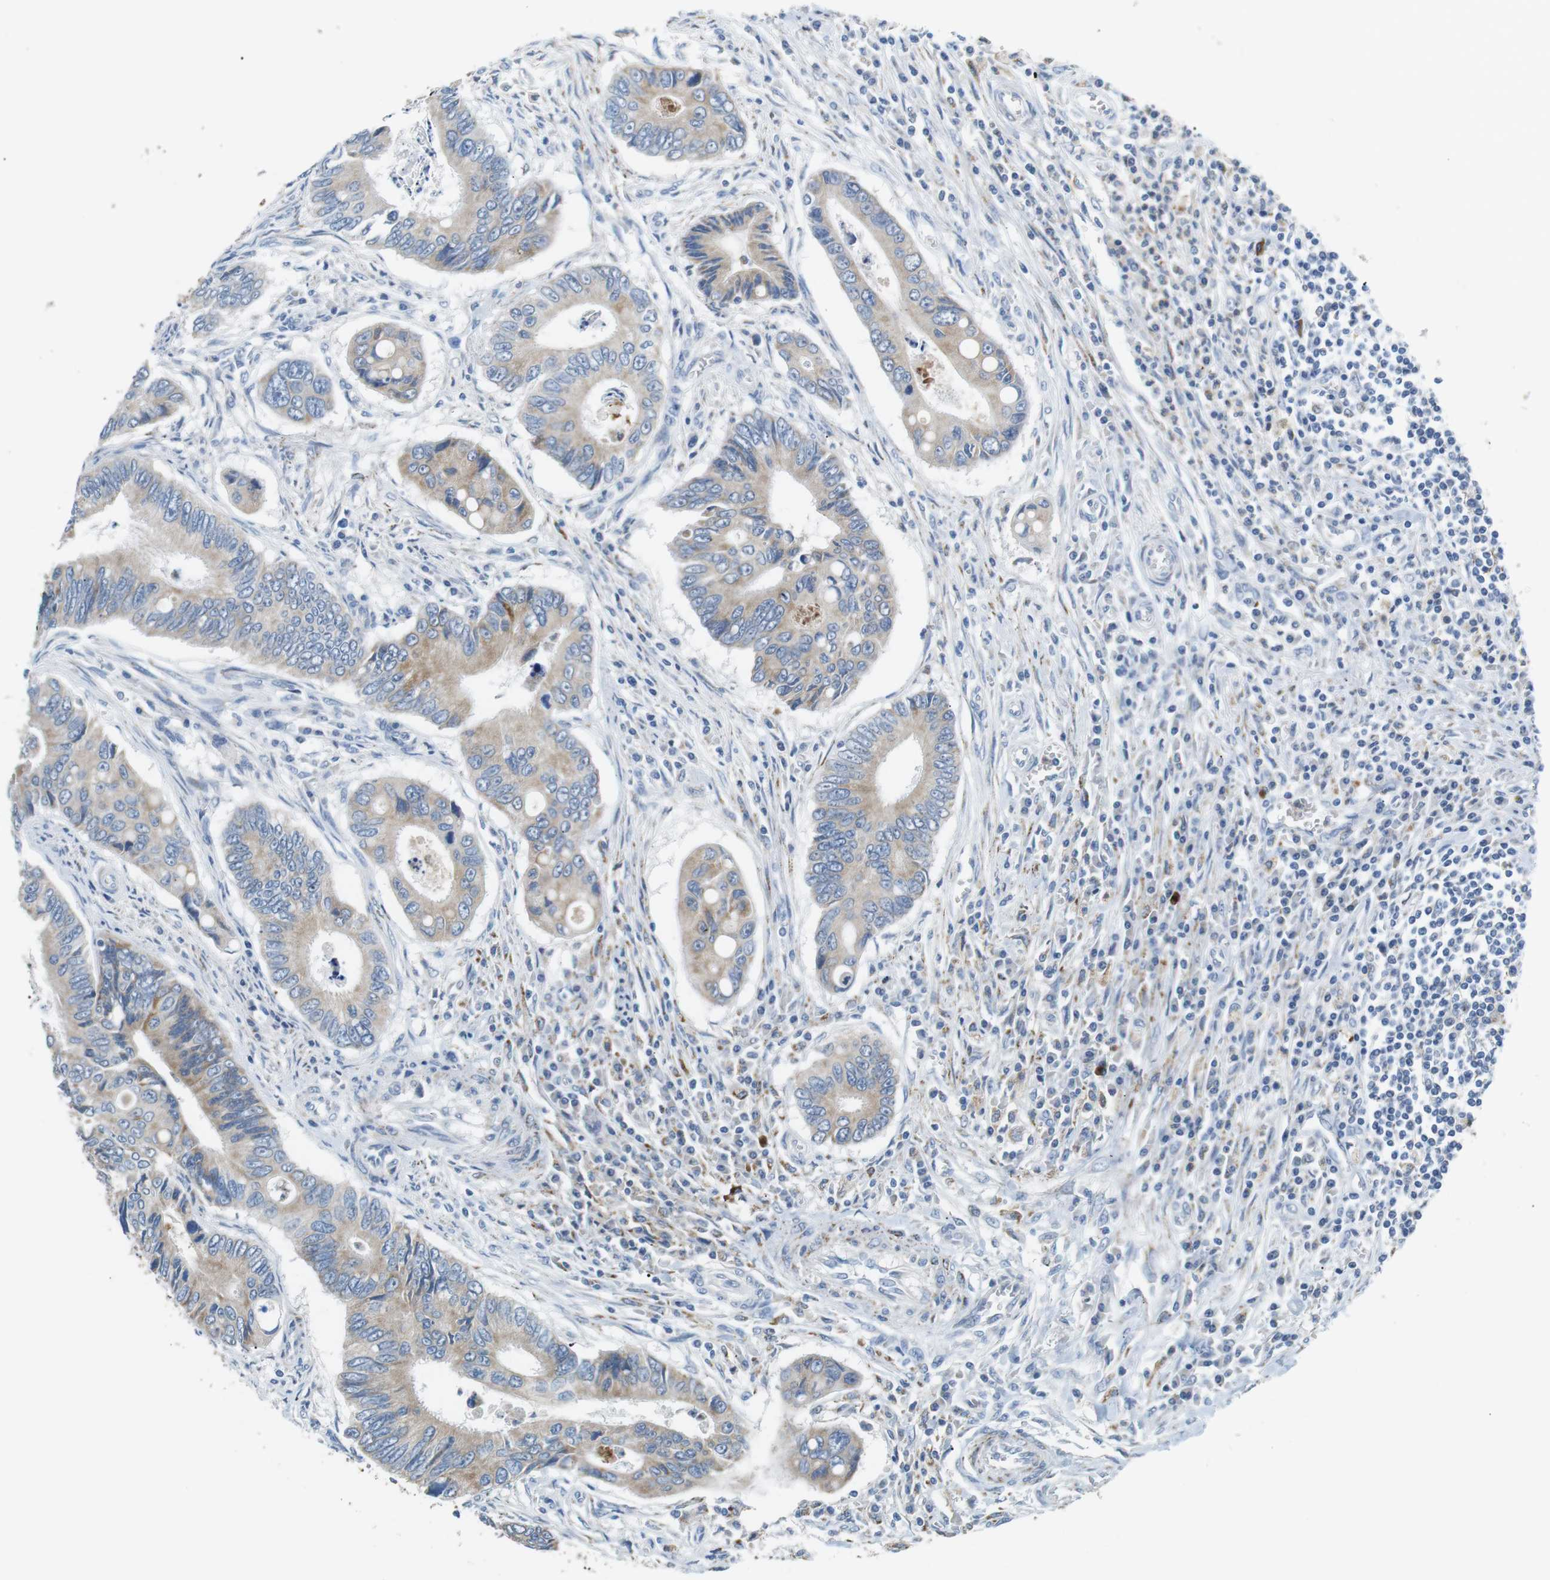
{"staining": {"intensity": "weak", "quantity": ">75%", "location": "cytoplasmic/membranous"}, "tissue": "colorectal cancer", "cell_type": "Tumor cells", "image_type": "cancer", "snomed": [{"axis": "morphology", "description": "Inflammation, NOS"}, {"axis": "morphology", "description": "Adenocarcinoma, NOS"}, {"axis": "topography", "description": "Colon"}], "caption": "About >75% of tumor cells in human colorectal cancer (adenocarcinoma) reveal weak cytoplasmic/membranous protein positivity as visualized by brown immunohistochemical staining.", "gene": "CD300E", "patient": {"sex": "male", "age": 72}}